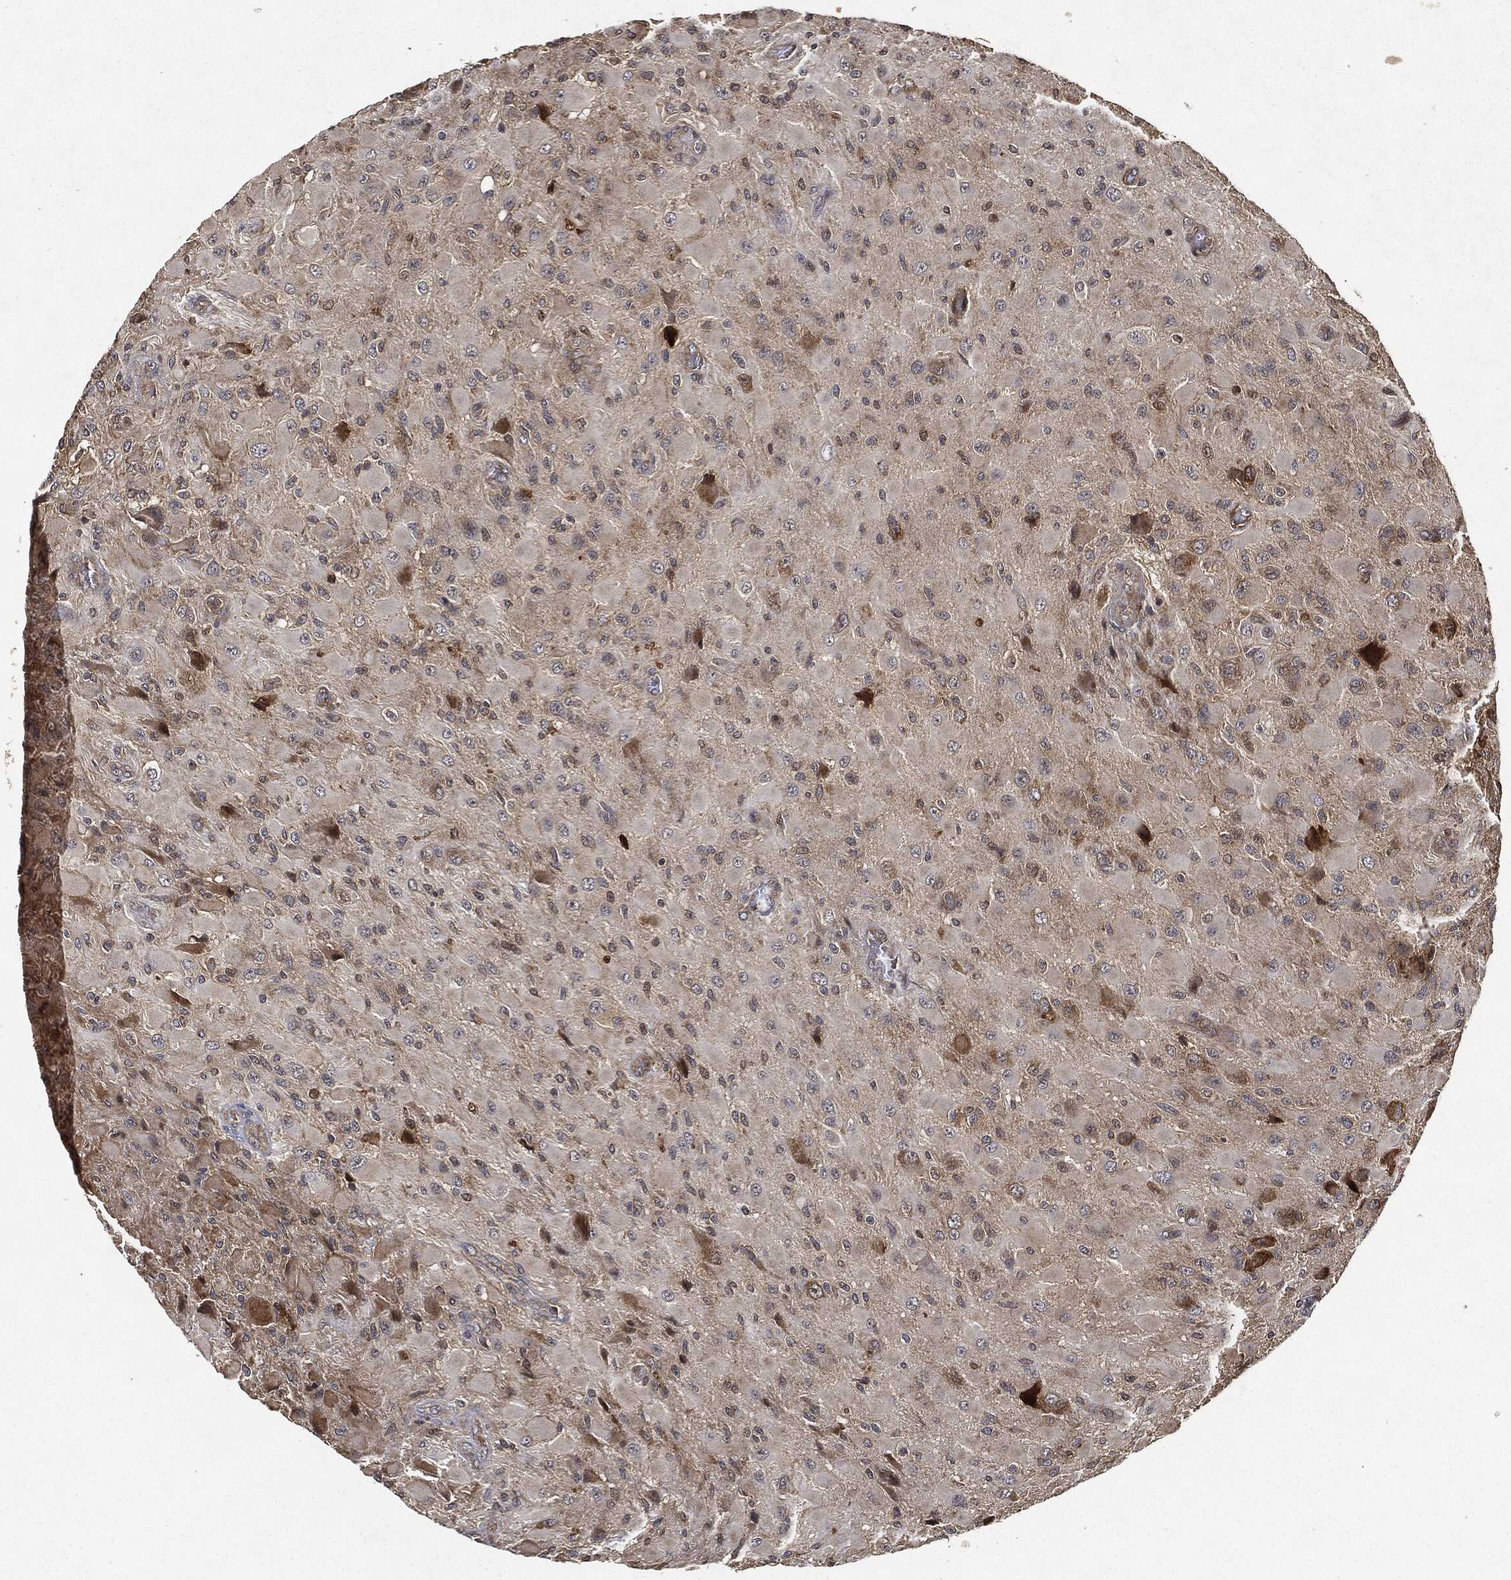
{"staining": {"intensity": "weak", "quantity": "<25%", "location": "cytoplasmic/membranous"}, "tissue": "glioma", "cell_type": "Tumor cells", "image_type": "cancer", "snomed": [{"axis": "morphology", "description": "Glioma, malignant, High grade"}, {"axis": "topography", "description": "Cerebral cortex"}], "caption": "This histopathology image is of malignant glioma (high-grade) stained with IHC to label a protein in brown with the nuclei are counter-stained blue. There is no staining in tumor cells.", "gene": "MLST8", "patient": {"sex": "male", "age": 35}}